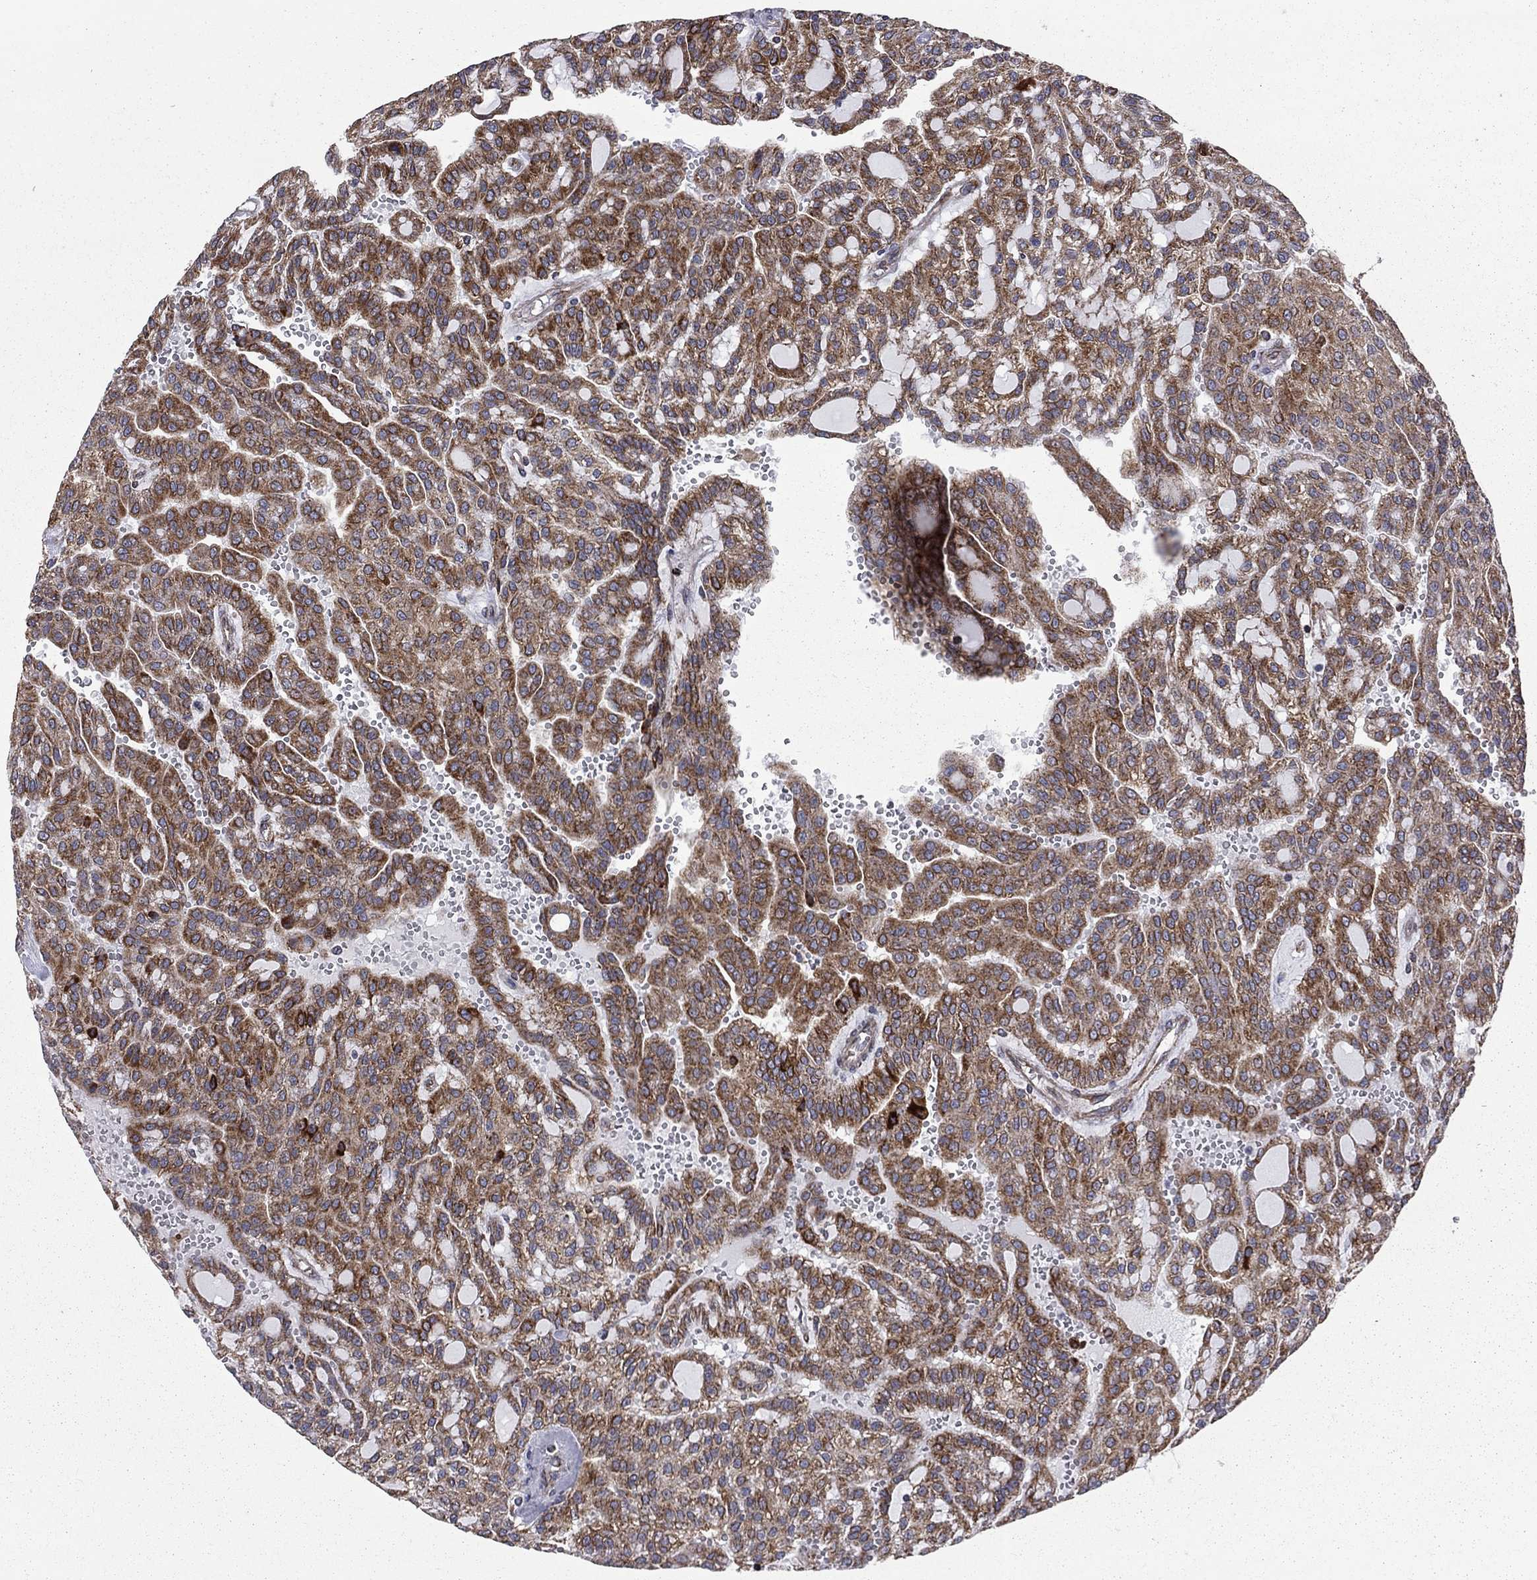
{"staining": {"intensity": "strong", "quantity": ">75%", "location": "cytoplasmic/membranous"}, "tissue": "renal cancer", "cell_type": "Tumor cells", "image_type": "cancer", "snomed": [{"axis": "morphology", "description": "Adenocarcinoma, NOS"}, {"axis": "topography", "description": "Kidney"}], "caption": "IHC histopathology image of neoplastic tissue: human renal cancer (adenocarcinoma) stained using immunohistochemistry shows high levels of strong protein expression localized specifically in the cytoplasmic/membranous of tumor cells, appearing as a cytoplasmic/membranous brown color.", "gene": "CLPTM1", "patient": {"sex": "male", "age": 63}}